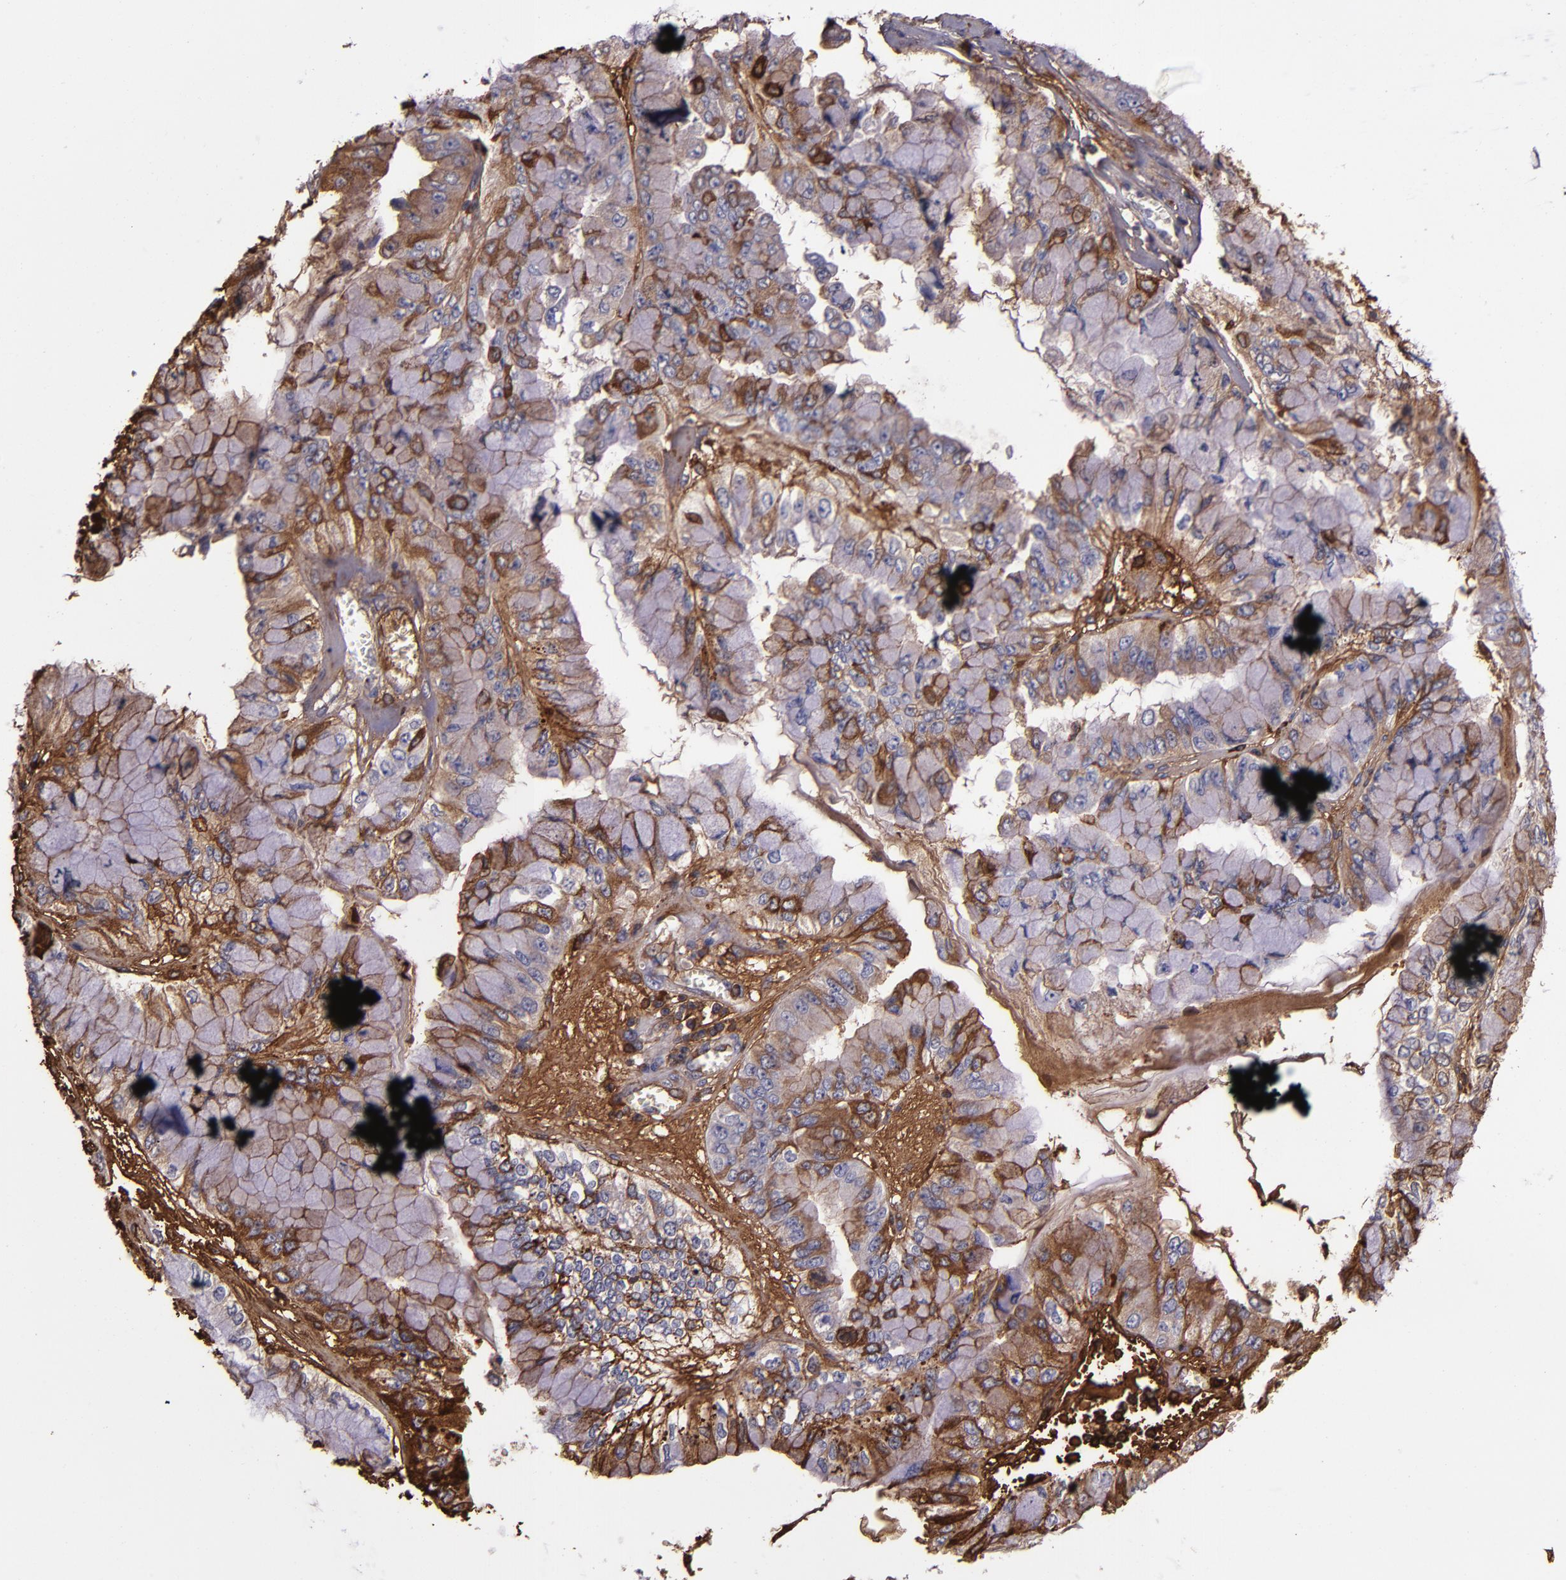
{"staining": {"intensity": "moderate", "quantity": "<25%", "location": "cytoplasmic/membranous"}, "tissue": "liver cancer", "cell_type": "Tumor cells", "image_type": "cancer", "snomed": [{"axis": "morphology", "description": "Cholangiocarcinoma"}, {"axis": "topography", "description": "Liver"}], "caption": "A brown stain highlights moderate cytoplasmic/membranous staining of a protein in cholangiocarcinoma (liver) tumor cells.", "gene": "A2M", "patient": {"sex": "female", "age": 79}}